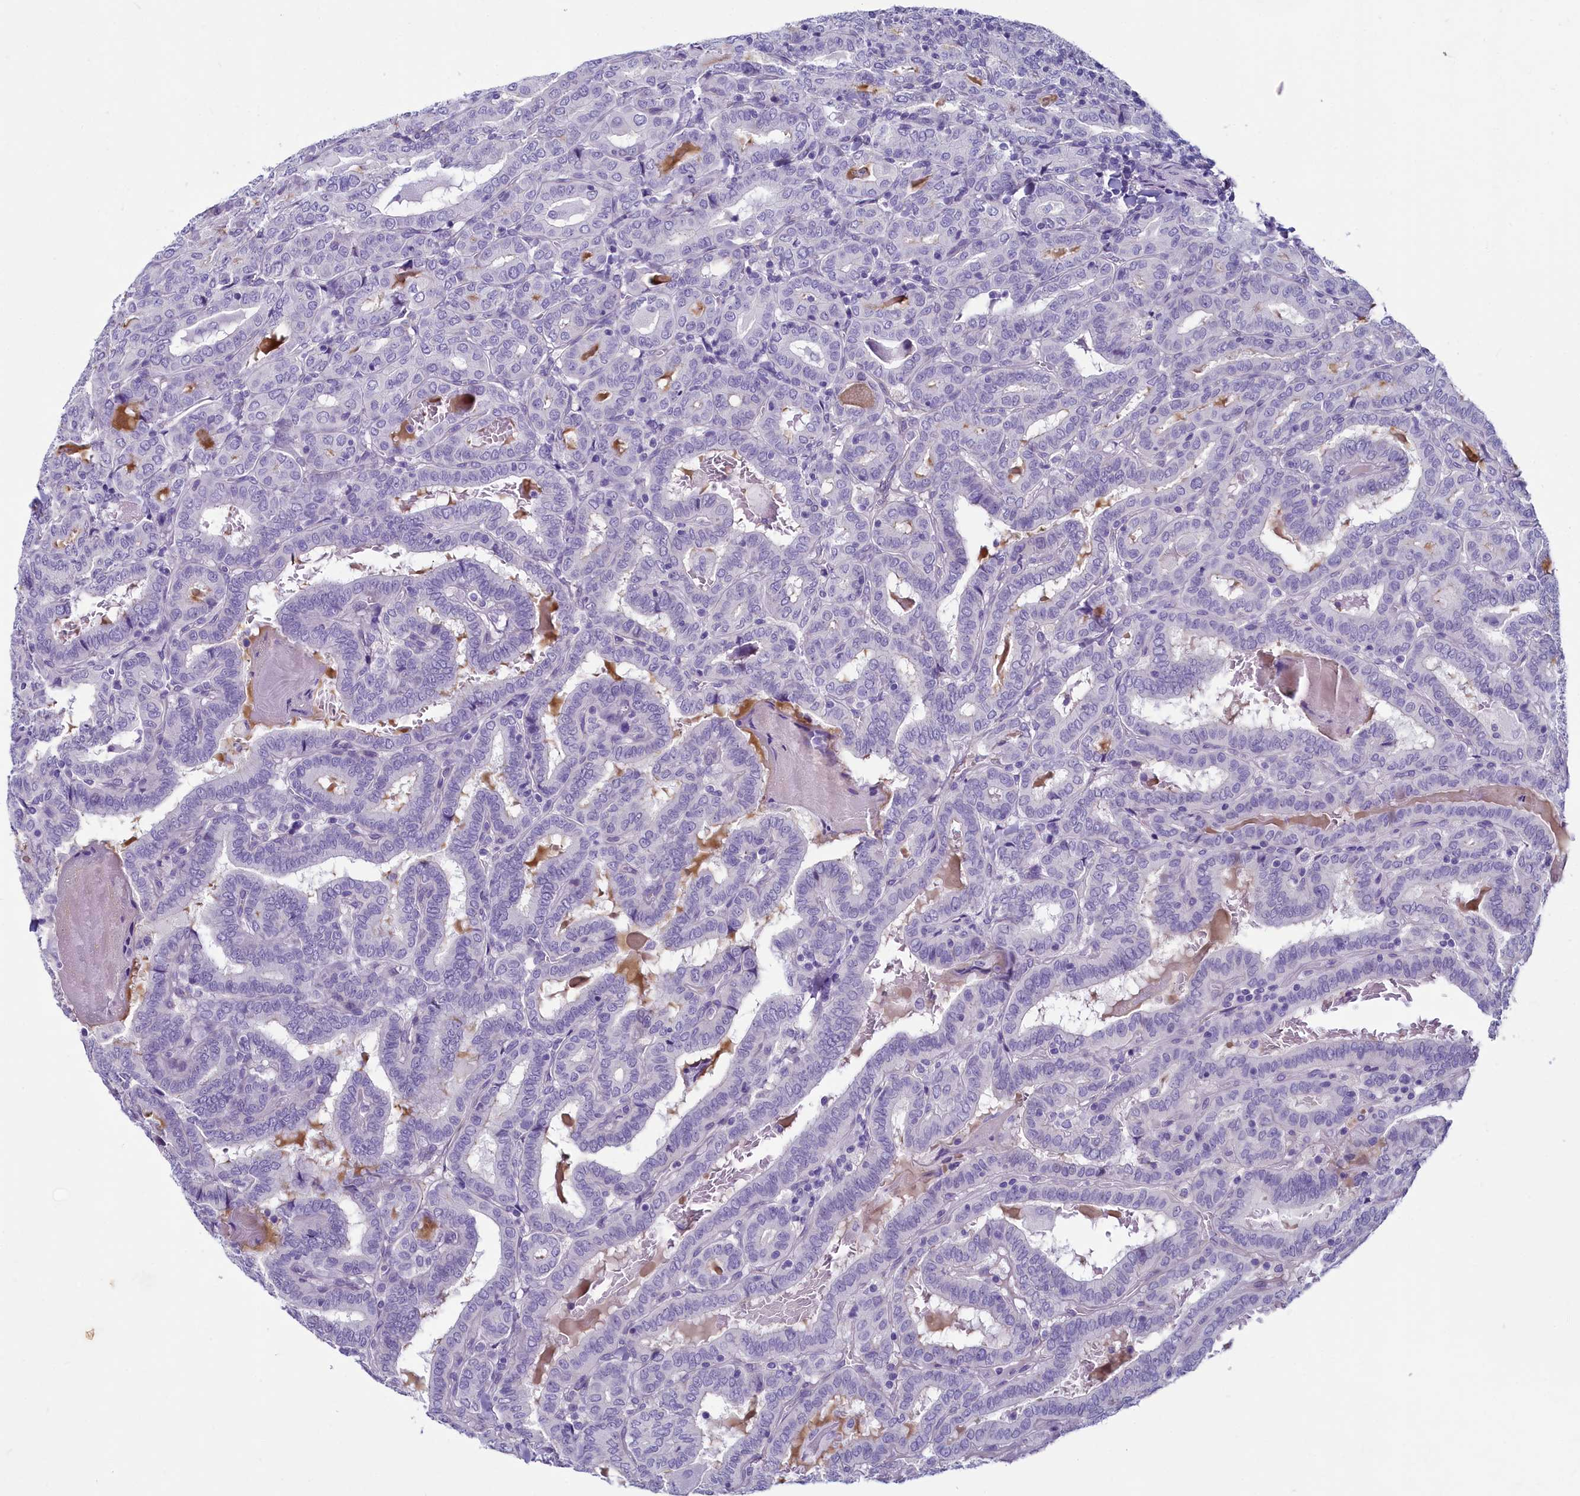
{"staining": {"intensity": "negative", "quantity": "none", "location": "none"}, "tissue": "thyroid cancer", "cell_type": "Tumor cells", "image_type": "cancer", "snomed": [{"axis": "morphology", "description": "Papillary adenocarcinoma, NOS"}, {"axis": "topography", "description": "Thyroid gland"}], "caption": "IHC image of neoplastic tissue: human papillary adenocarcinoma (thyroid) stained with DAB (3,3'-diaminobenzidine) displays no significant protein staining in tumor cells. The staining was performed using DAB (3,3'-diaminobenzidine) to visualize the protein expression in brown, while the nuclei were stained in blue with hematoxylin (Magnification: 20x).", "gene": "INSC", "patient": {"sex": "female", "age": 72}}